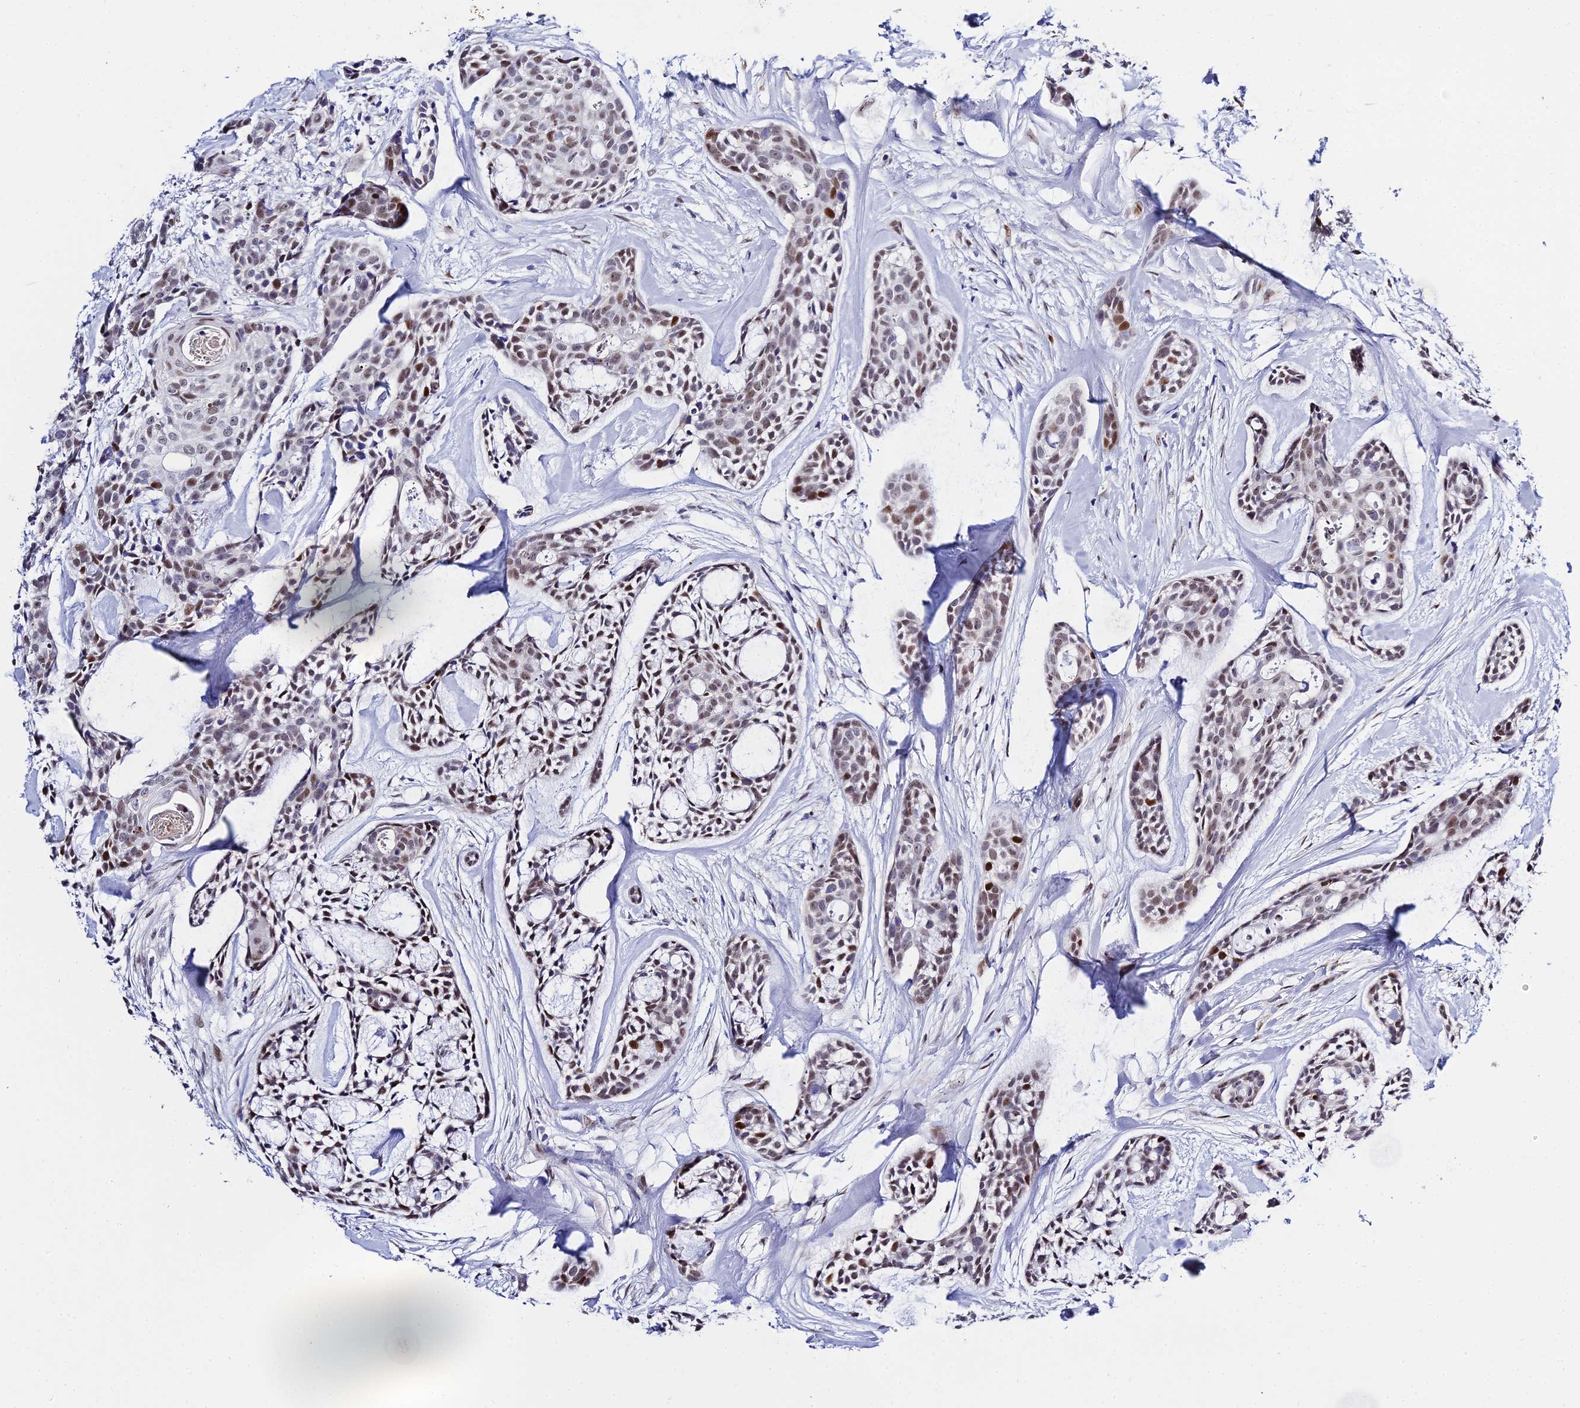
{"staining": {"intensity": "weak", "quantity": ">75%", "location": "nuclear"}, "tissue": "head and neck cancer", "cell_type": "Tumor cells", "image_type": "cancer", "snomed": [{"axis": "morphology", "description": "Adenocarcinoma, NOS"}, {"axis": "topography", "description": "Subcutis"}, {"axis": "topography", "description": "Head-Neck"}], "caption": "DAB (3,3'-diaminobenzidine) immunohistochemical staining of human head and neck adenocarcinoma displays weak nuclear protein expression in approximately >75% of tumor cells.", "gene": "POFUT2", "patient": {"sex": "female", "age": 73}}